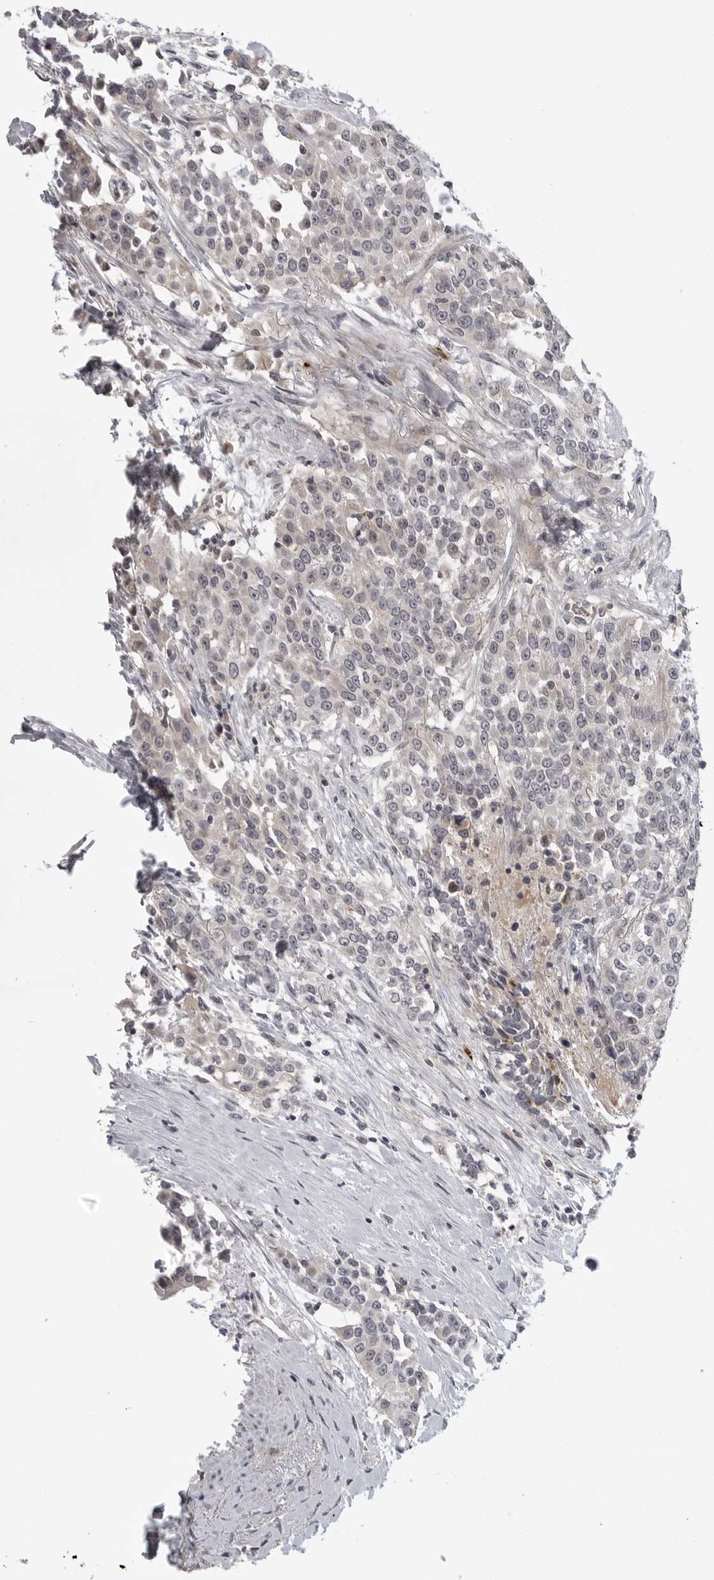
{"staining": {"intensity": "negative", "quantity": "none", "location": "none"}, "tissue": "urothelial cancer", "cell_type": "Tumor cells", "image_type": "cancer", "snomed": [{"axis": "morphology", "description": "Urothelial carcinoma, High grade"}, {"axis": "topography", "description": "Urinary bladder"}], "caption": "This is an immunohistochemistry (IHC) image of human urothelial cancer. There is no staining in tumor cells.", "gene": "CD300LD", "patient": {"sex": "female", "age": 80}}